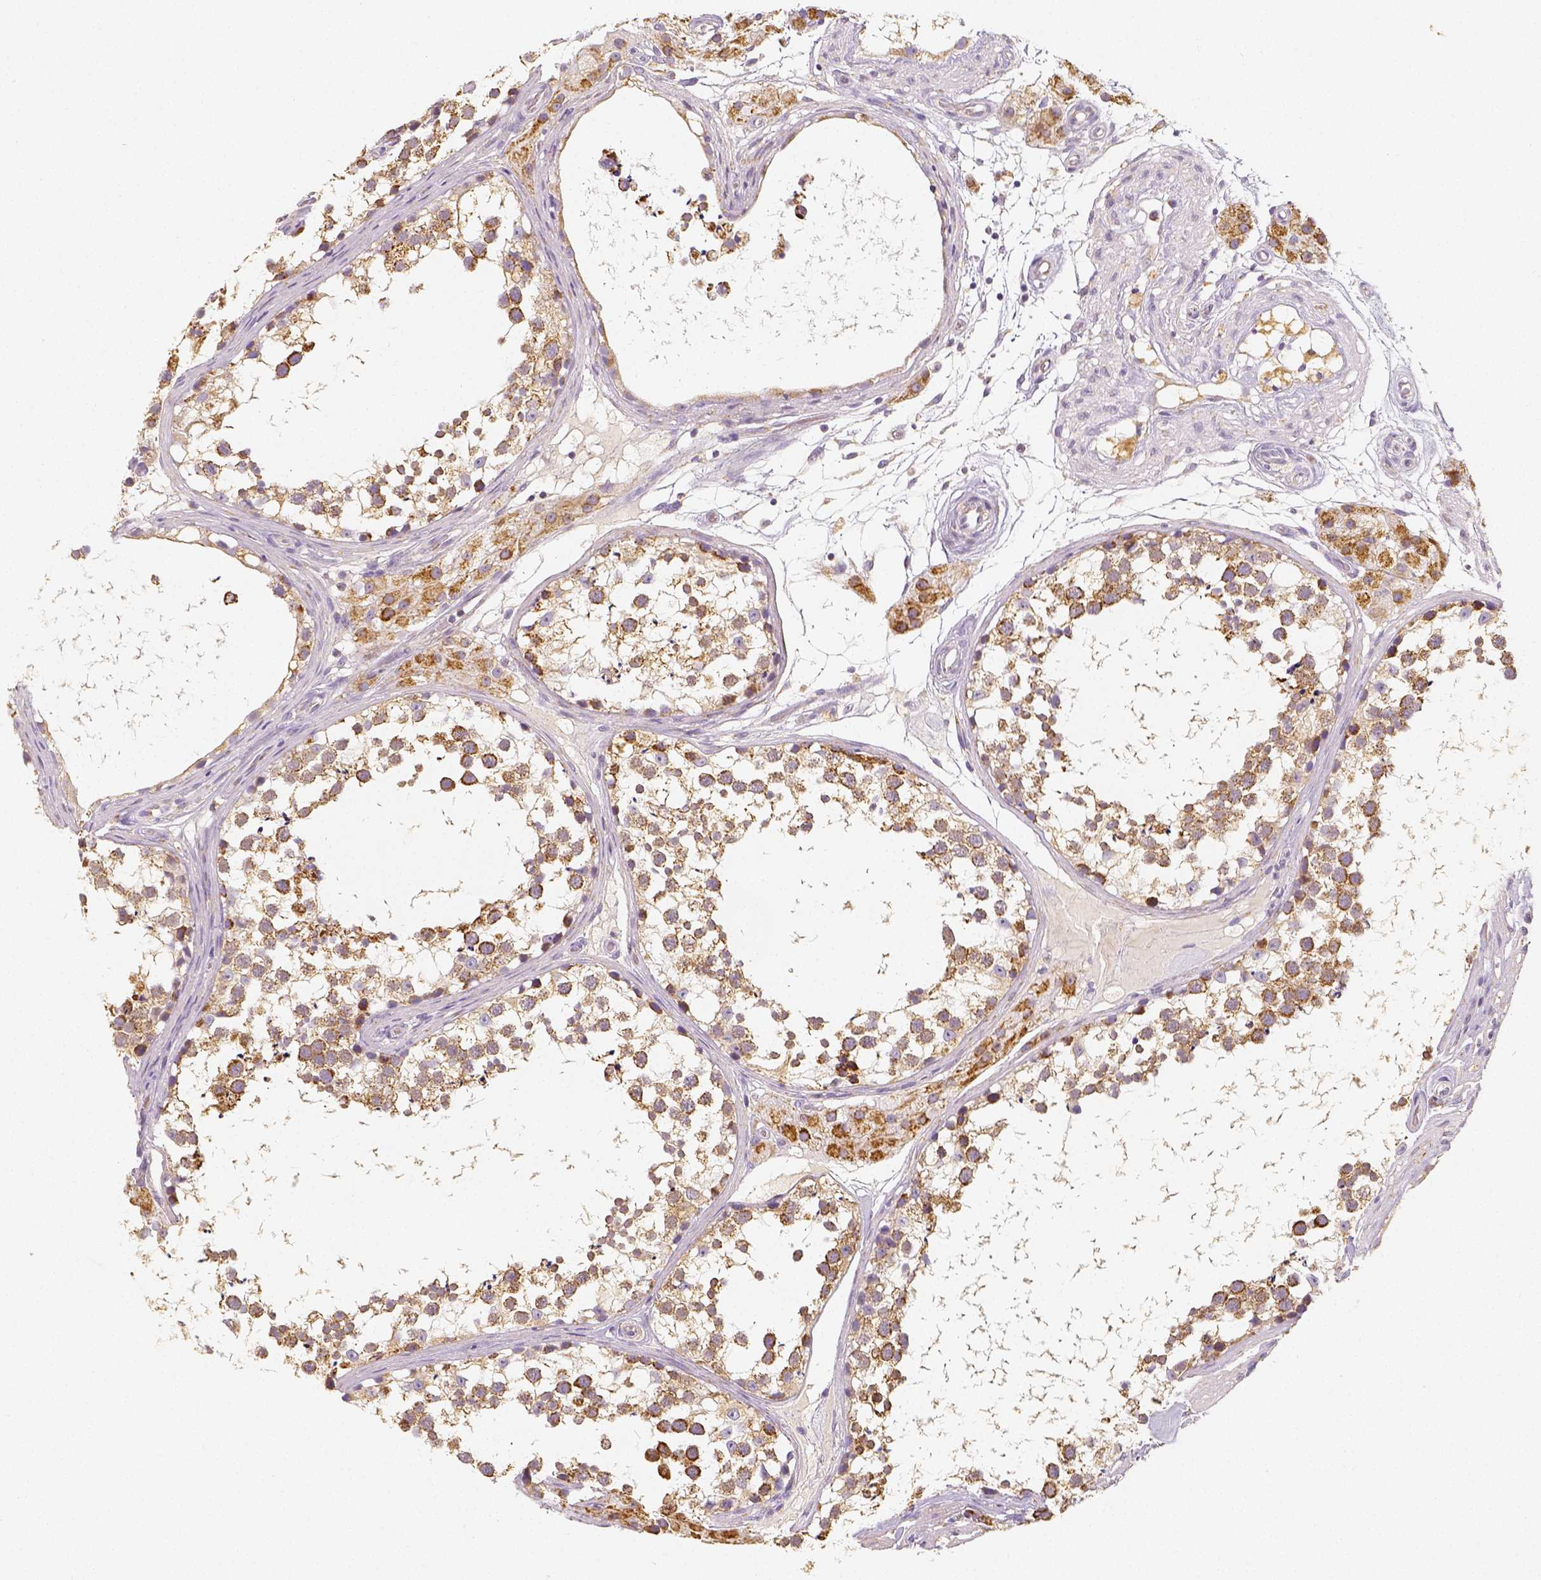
{"staining": {"intensity": "strong", "quantity": "<25%", "location": "cytoplasmic/membranous"}, "tissue": "testis", "cell_type": "Cells in seminiferous ducts", "image_type": "normal", "snomed": [{"axis": "morphology", "description": "Normal tissue, NOS"}, {"axis": "morphology", "description": "Seminoma, NOS"}, {"axis": "topography", "description": "Testis"}], "caption": "Protein positivity by immunohistochemistry shows strong cytoplasmic/membranous positivity in about <25% of cells in seminiferous ducts in normal testis.", "gene": "PGAM5", "patient": {"sex": "male", "age": 65}}